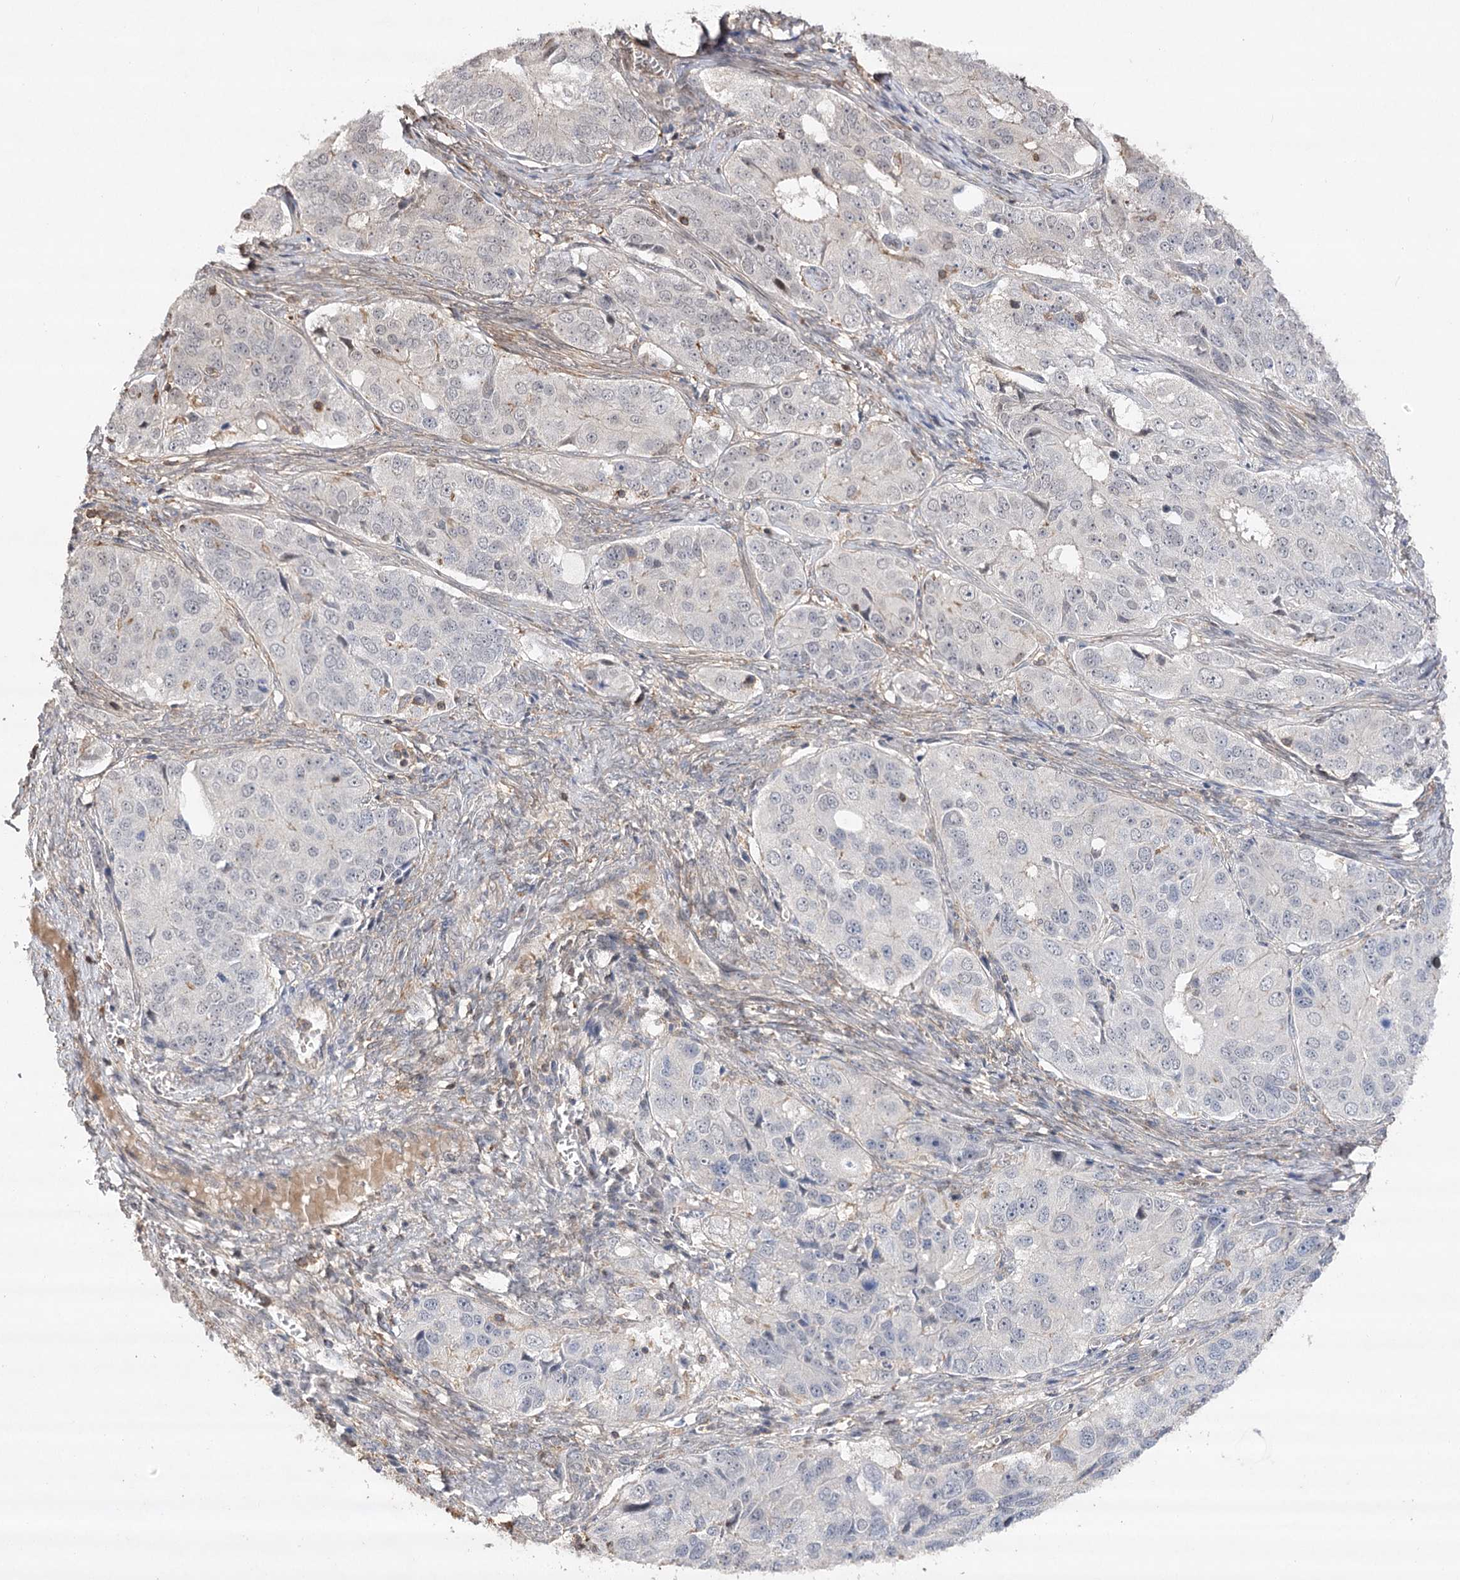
{"staining": {"intensity": "negative", "quantity": "none", "location": "none"}, "tissue": "ovarian cancer", "cell_type": "Tumor cells", "image_type": "cancer", "snomed": [{"axis": "morphology", "description": "Carcinoma, endometroid"}, {"axis": "topography", "description": "Ovary"}], "caption": "This is a photomicrograph of immunohistochemistry (IHC) staining of ovarian cancer, which shows no positivity in tumor cells.", "gene": "OBSL1", "patient": {"sex": "female", "age": 51}}